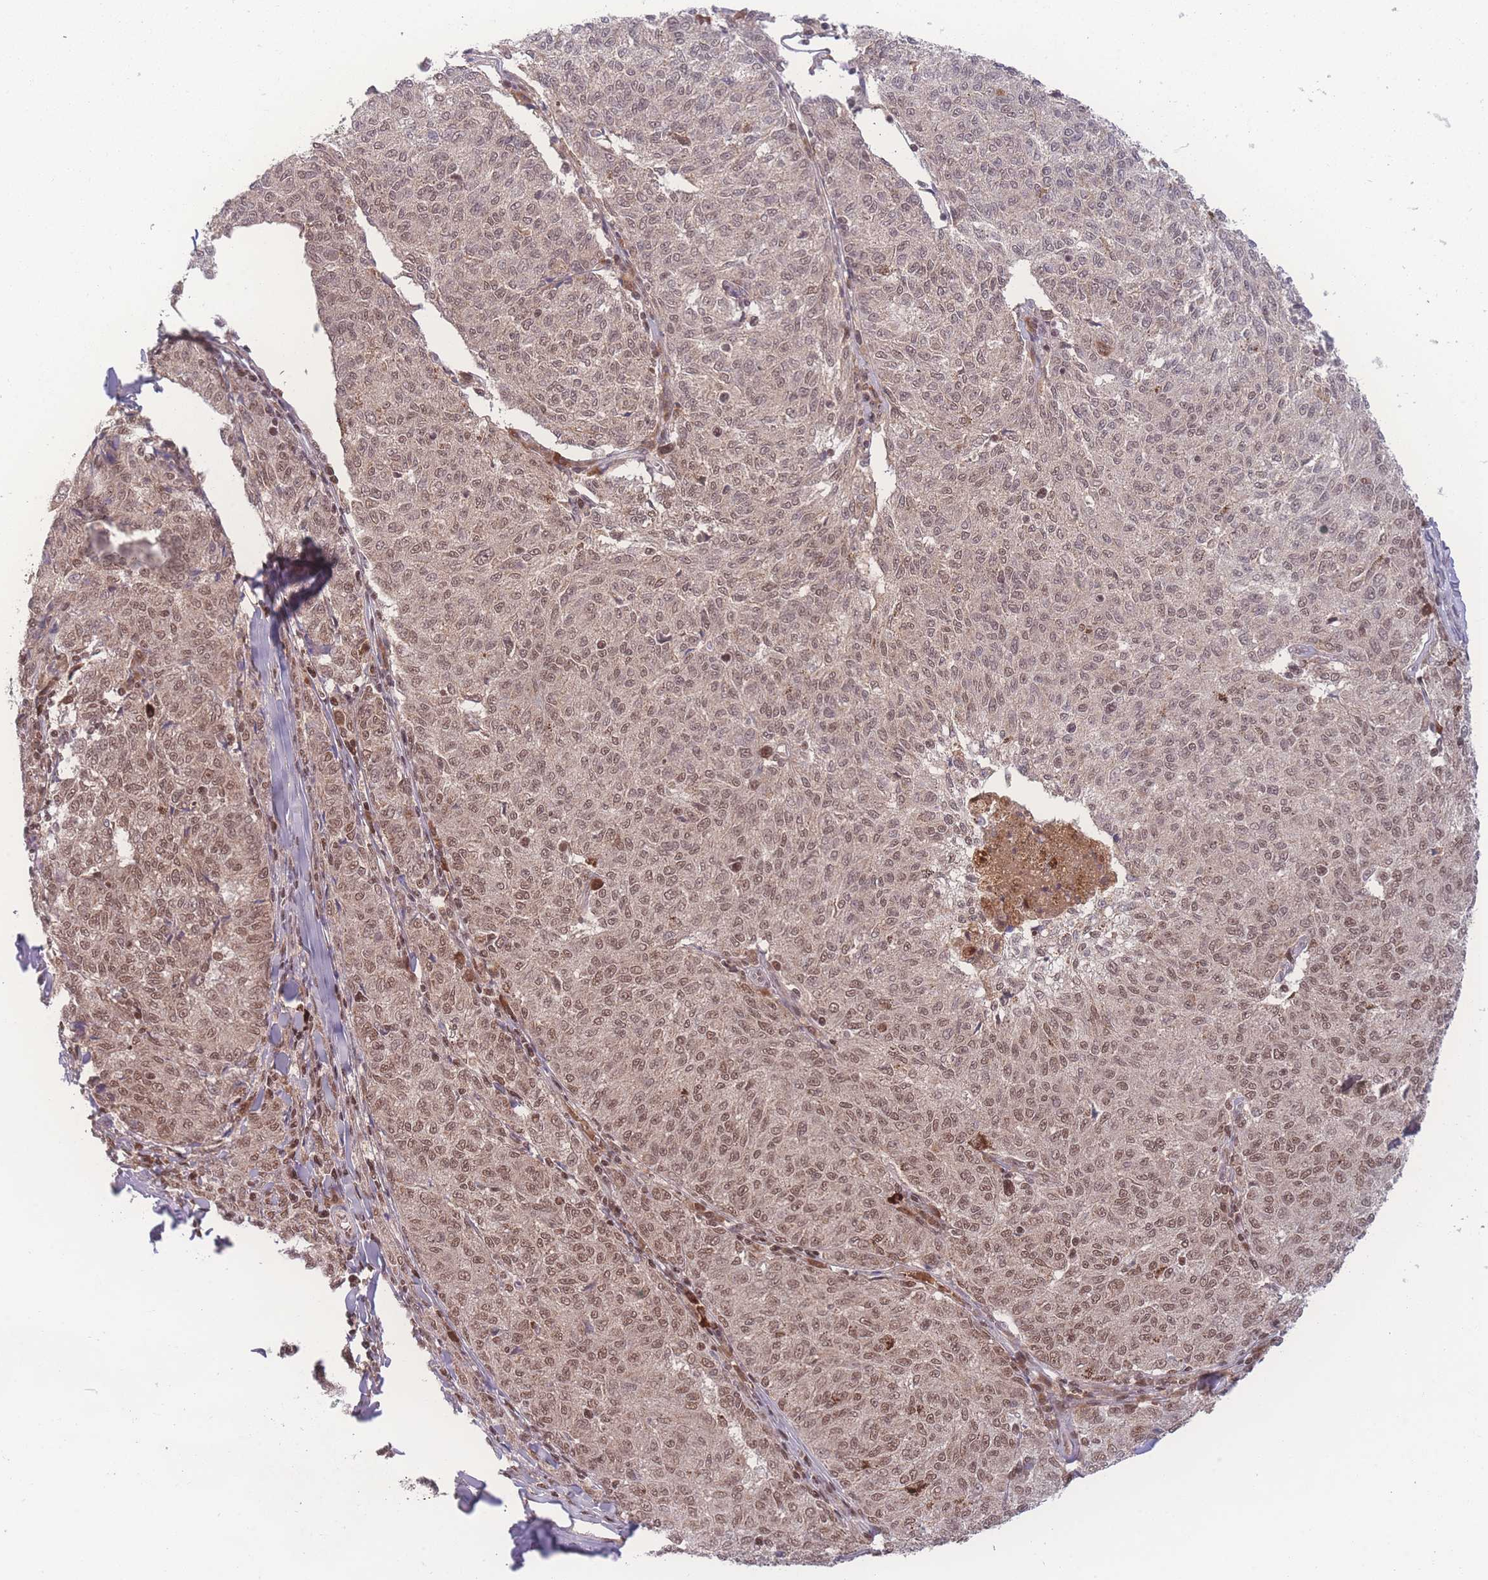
{"staining": {"intensity": "moderate", "quantity": "25%-75%", "location": "nuclear"}, "tissue": "melanoma", "cell_type": "Tumor cells", "image_type": "cancer", "snomed": [{"axis": "morphology", "description": "Malignant melanoma, NOS"}, {"axis": "topography", "description": "Skin"}], "caption": "This is an image of immunohistochemistry (IHC) staining of malignant melanoma, which shows moderate expression in the nuclear of tumor cells.", "gene": "RAVER1", "patient": {"sex": "female", "age": 72}}